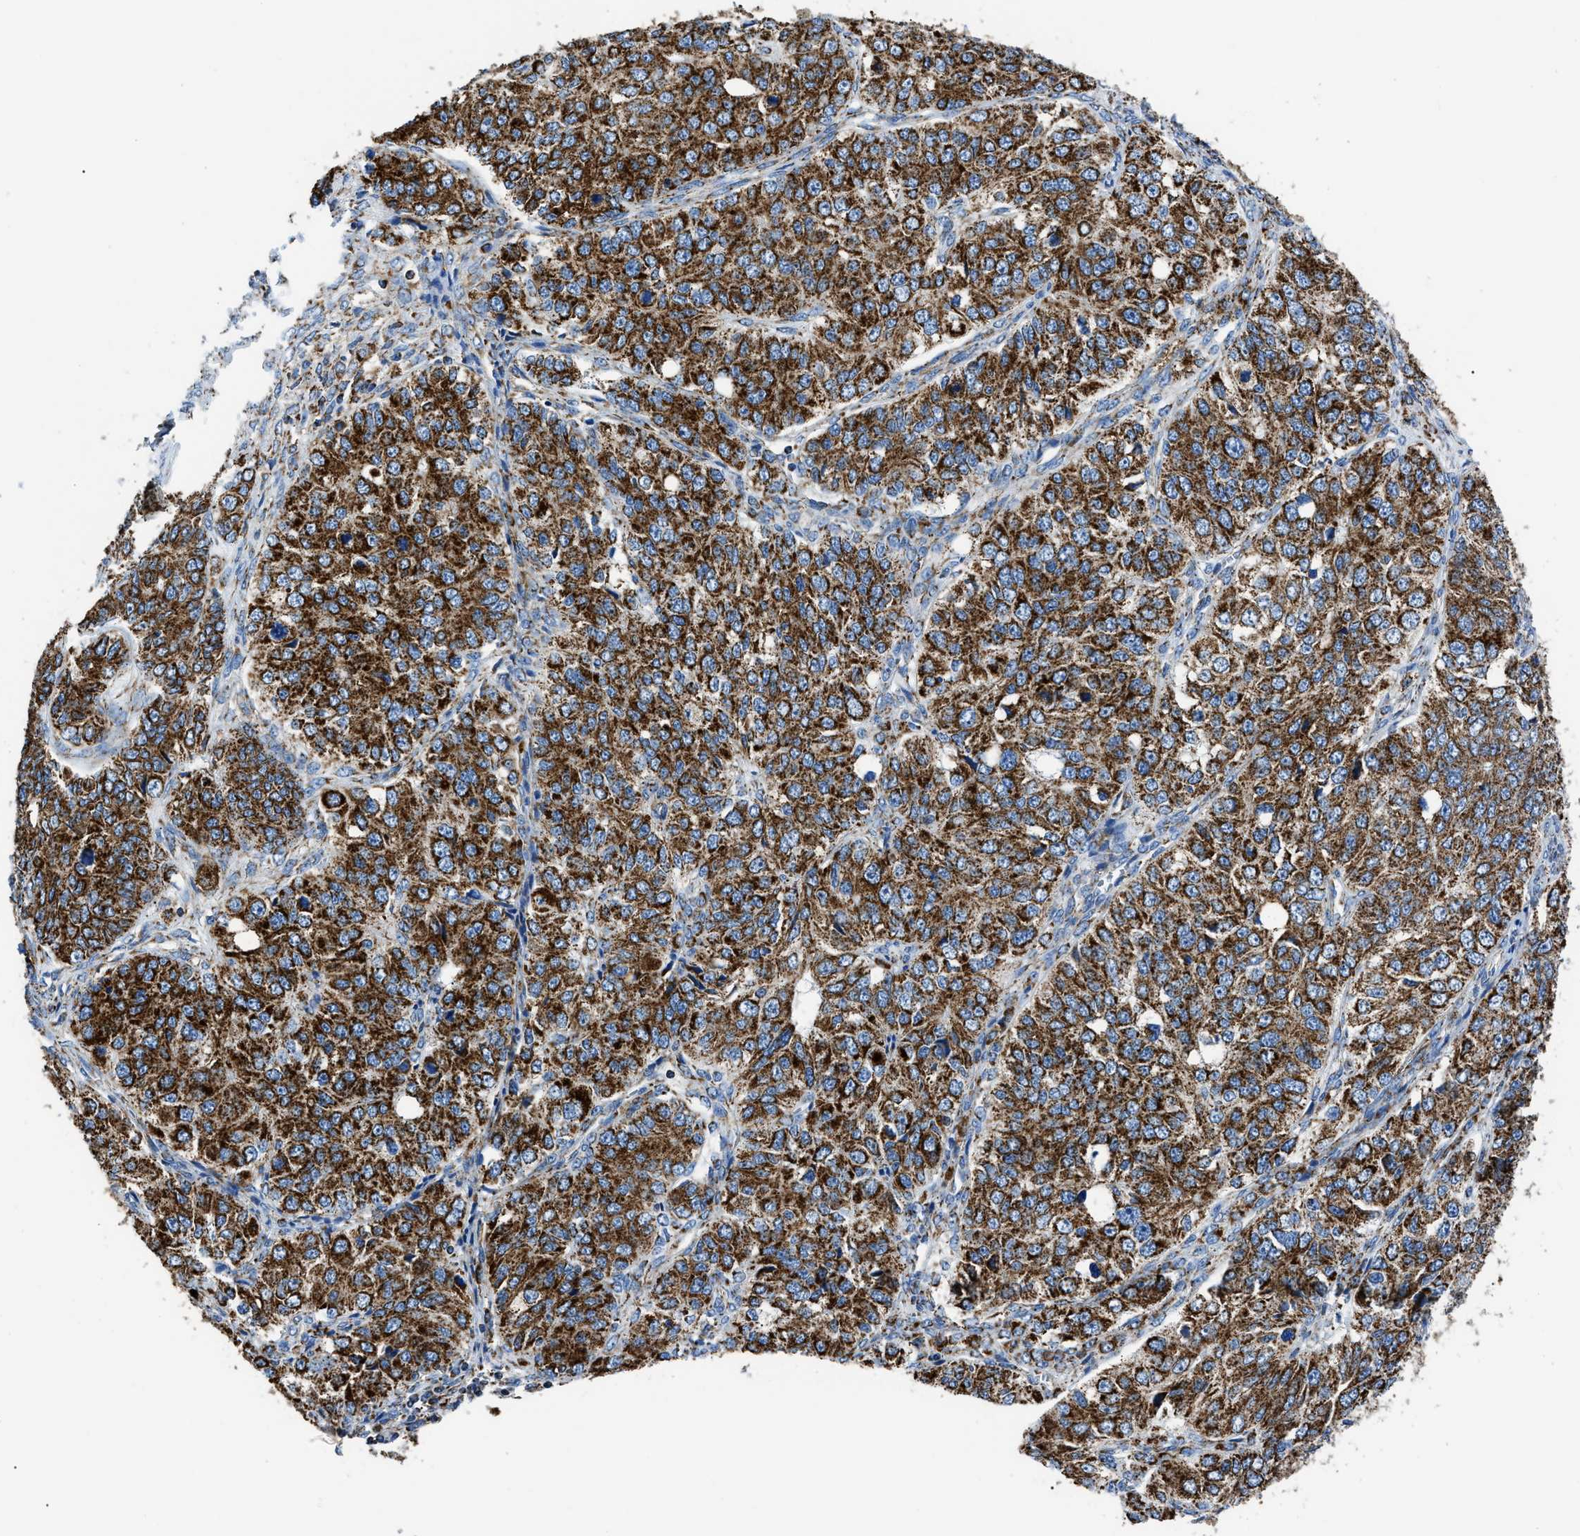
{"staining": {"intensity": "strong", "quantity": ">75%", "location": "cytoplasmic/membranous"}, "tissue": "ovarian cancer", "cell_type": "Tumor cells", "image_type": "cancer", "snomed": [{"axis": "morphology", "description": "Carcinoma, endometroid"}, {"axis": "topography", "description": "Ovary"}], "caption": "IHC of human endometroid carcinoma (ovarian) displays high levels of strong cytoplasmic/membranous staining in about >75% of tumor cells.", "gene": "PHB2", "patient": {"sex": "female", "age": 51}}